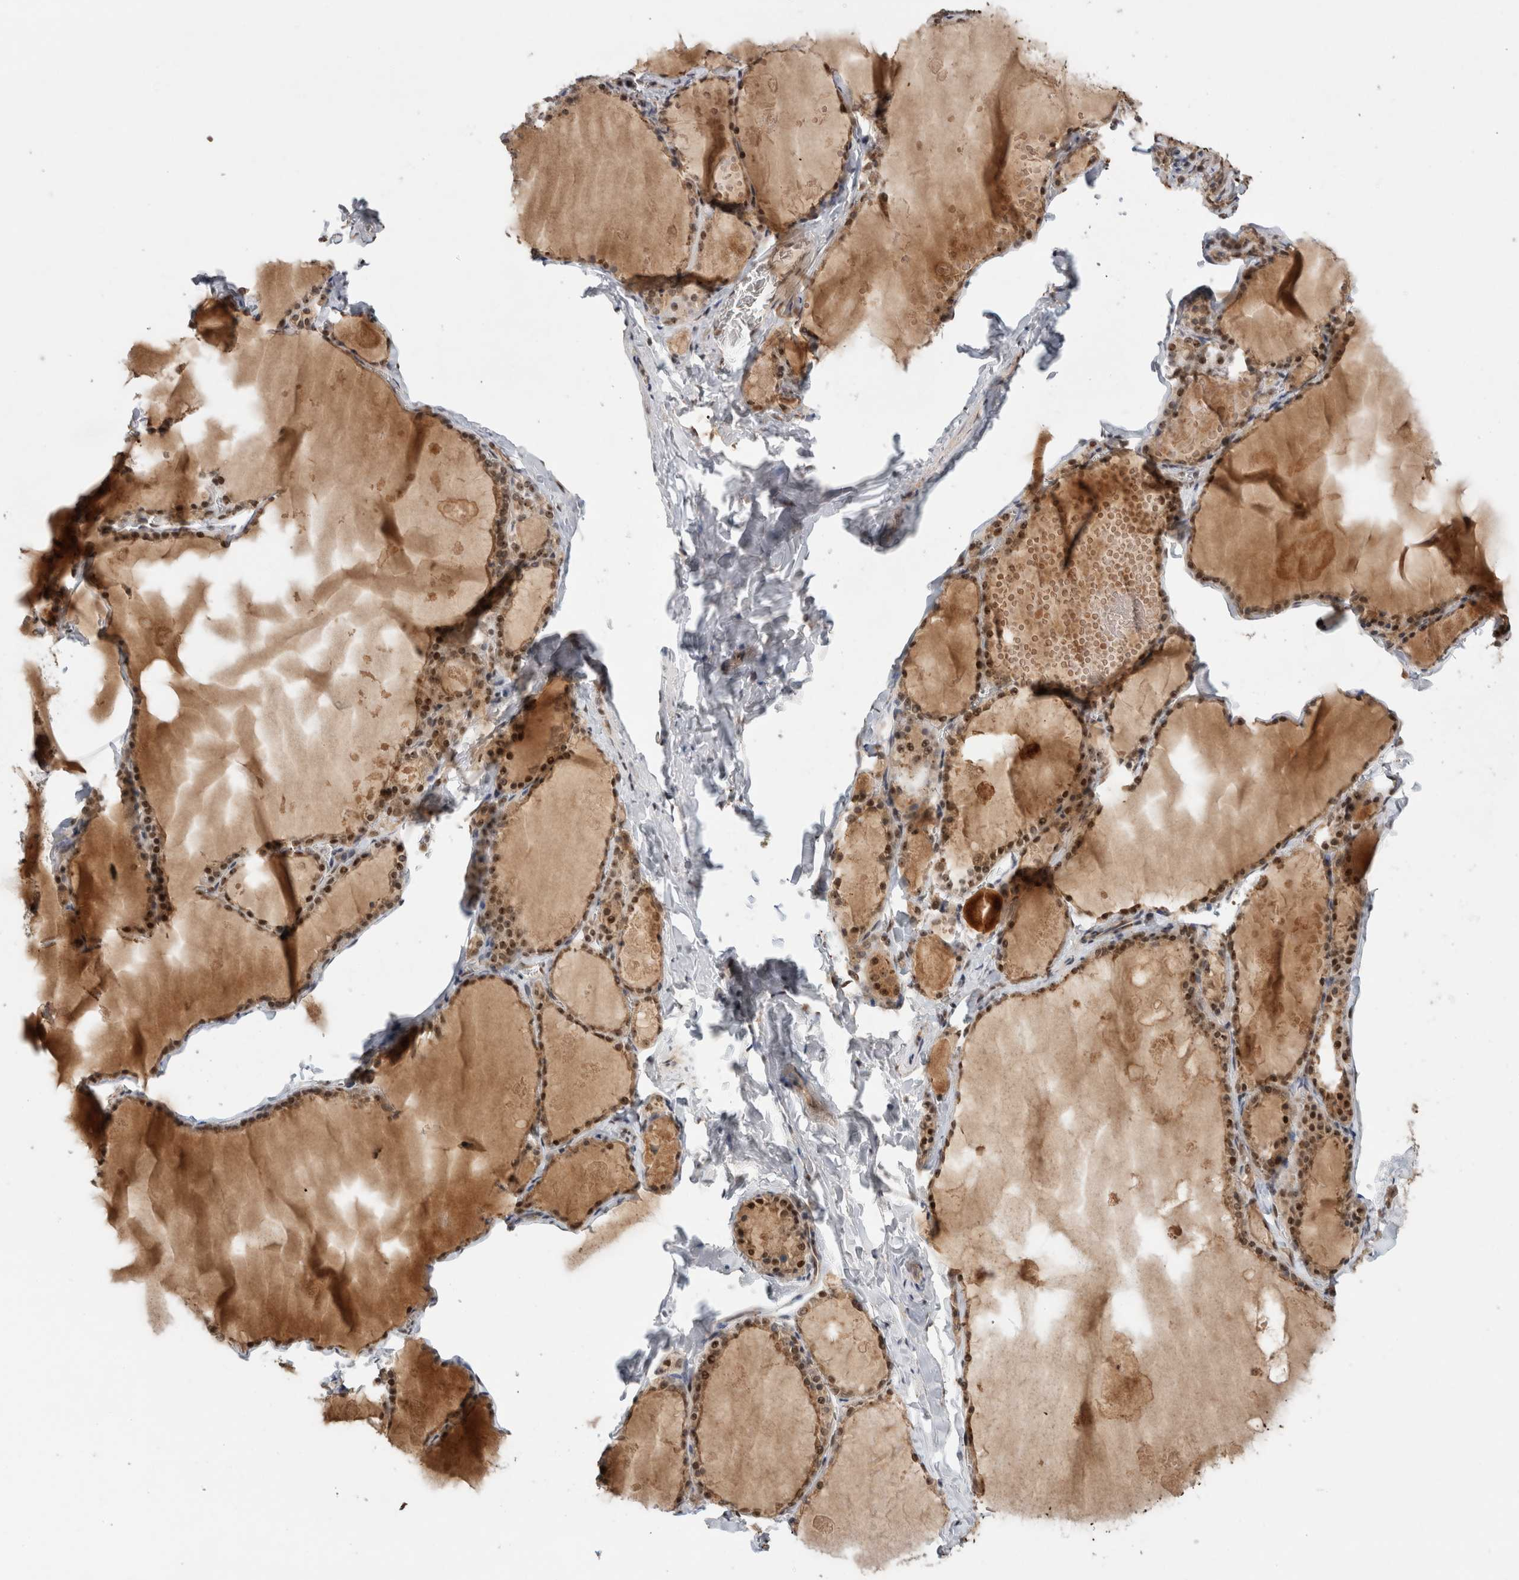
{"staining": {"intensity": "moderate", "quantity": ">75%", "location": "cytoplasmic/membranous,nuclear"}, "tissue": "thyroid gland", "cell_type": "Glandular cells", "image_type": "normal", "snomed": [{"axis": "morphology", "description": "Normal tissue, NOS"}, {"axis": "topography", "description": "Thyroid gland"}], "caption": "Immunohistochemical staining of benign thyroid gland exhibits medium levels of moderate cytoplasmic/membranous,nuclear staining in about >75% of glandular cells. (DAB IHC, brown staining for protein, blue staining for nuclei).", "gene": "MPHOSPH6", "patient": {"sex": "male", "age": 56}}